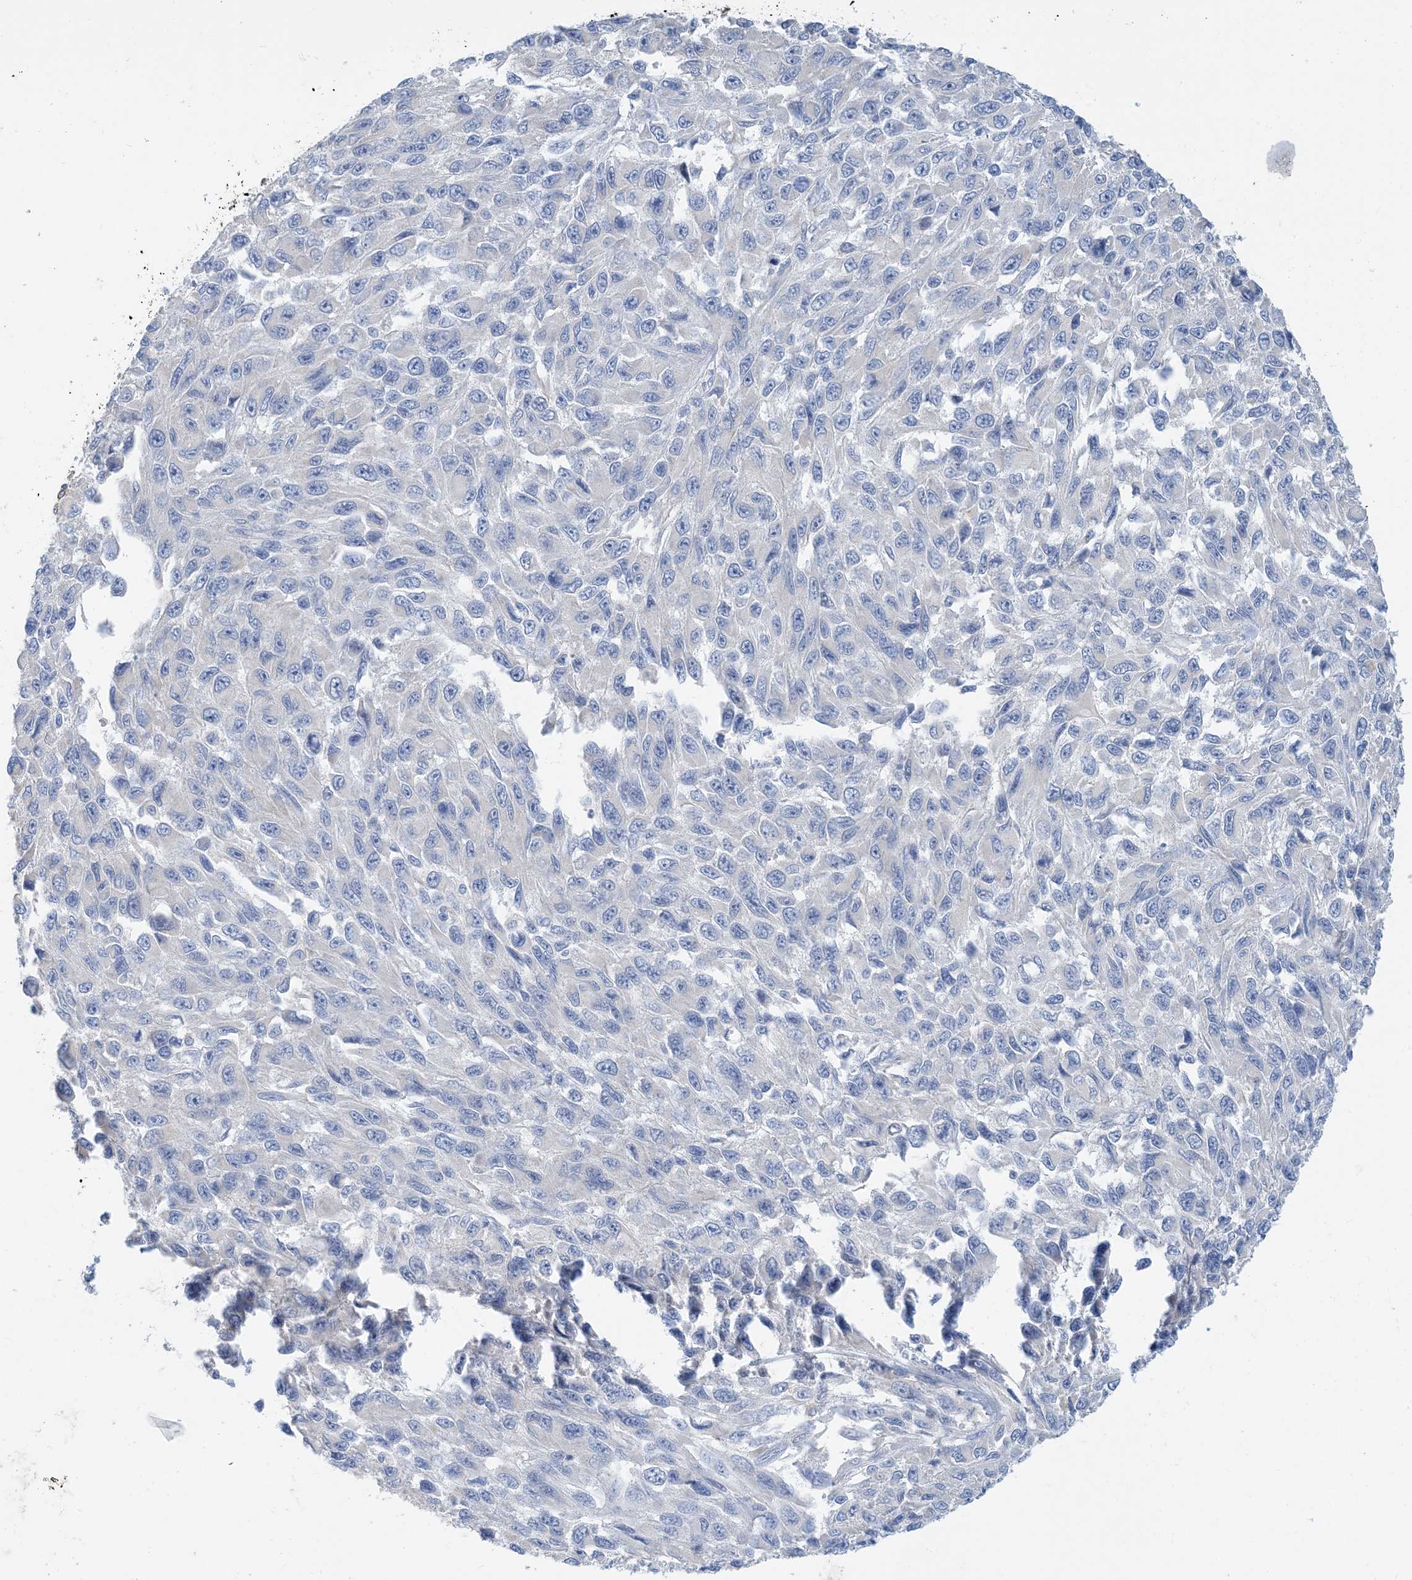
{"staining": {"intensity": "negative", "quantity": "none", "location": "none"}, "tissue": "melanoma", "cell_type": "Tumor cells", "image_type": "cancer", "snomed": [{"axis": "morphology", "description": "Malignant melanoma, NOS"}, {"axis": "topography", "description": "Skin"}], "caption": "This is an immunohistochemistry micrograph of malignant melanoma. There is no positivity in tumor cells.", "gene": "ZCCHC18", "patient": {"sex": "female", "age": 96}}